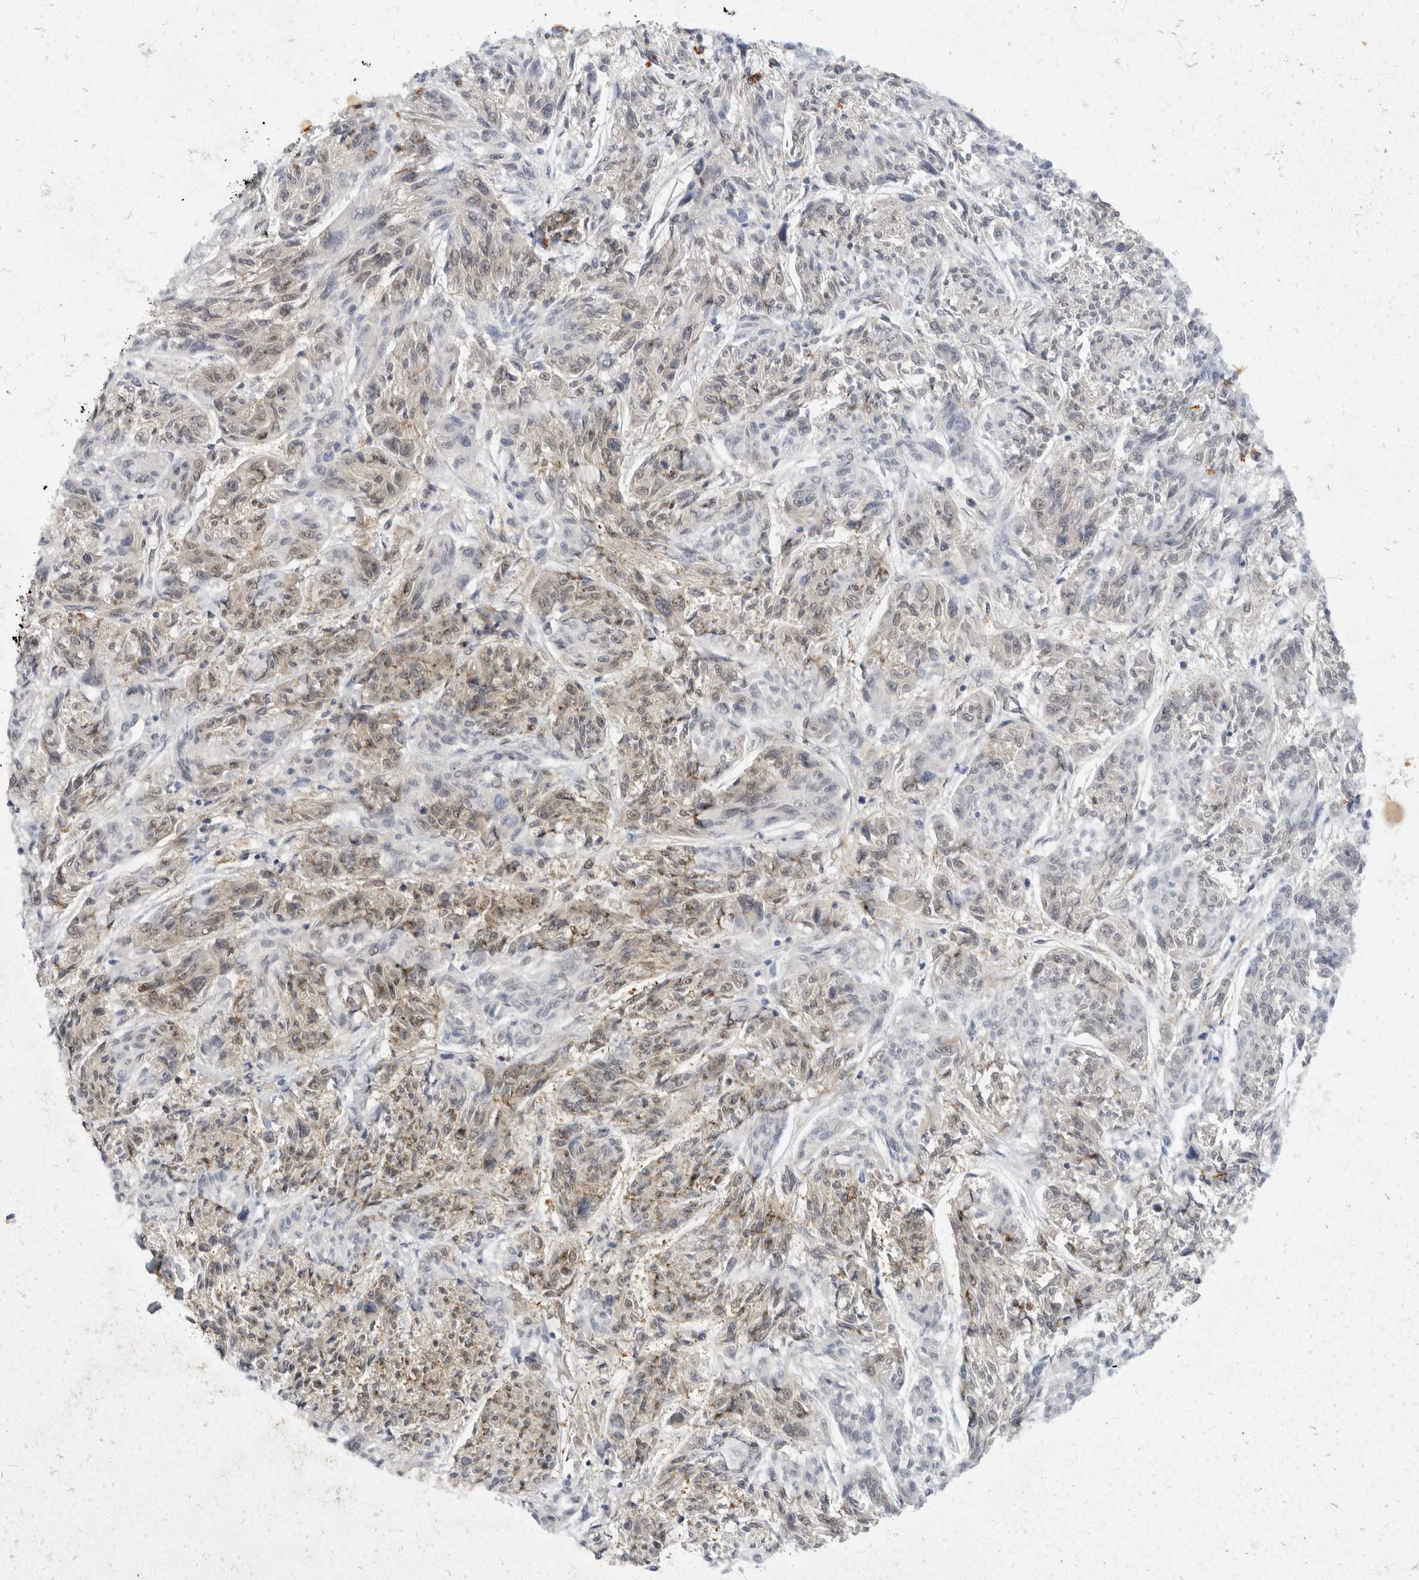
{"staining": {"intensity": "negative", "quantity": "none", "location": "none"}, "tissue": "melanoma", "cell_type": "Tumor cells", "image_type": "cancer", "snomed": [{"axis": "morphology", "description": "Malignant melanoma, NOS"}, {"axis": "topography", "description": "Skin"}], "caption": "The image demonstrates no staining of tumor cells in melanoma.", "gene": "TOM1L2", "patient": {"sex": "male", "age": 53}}